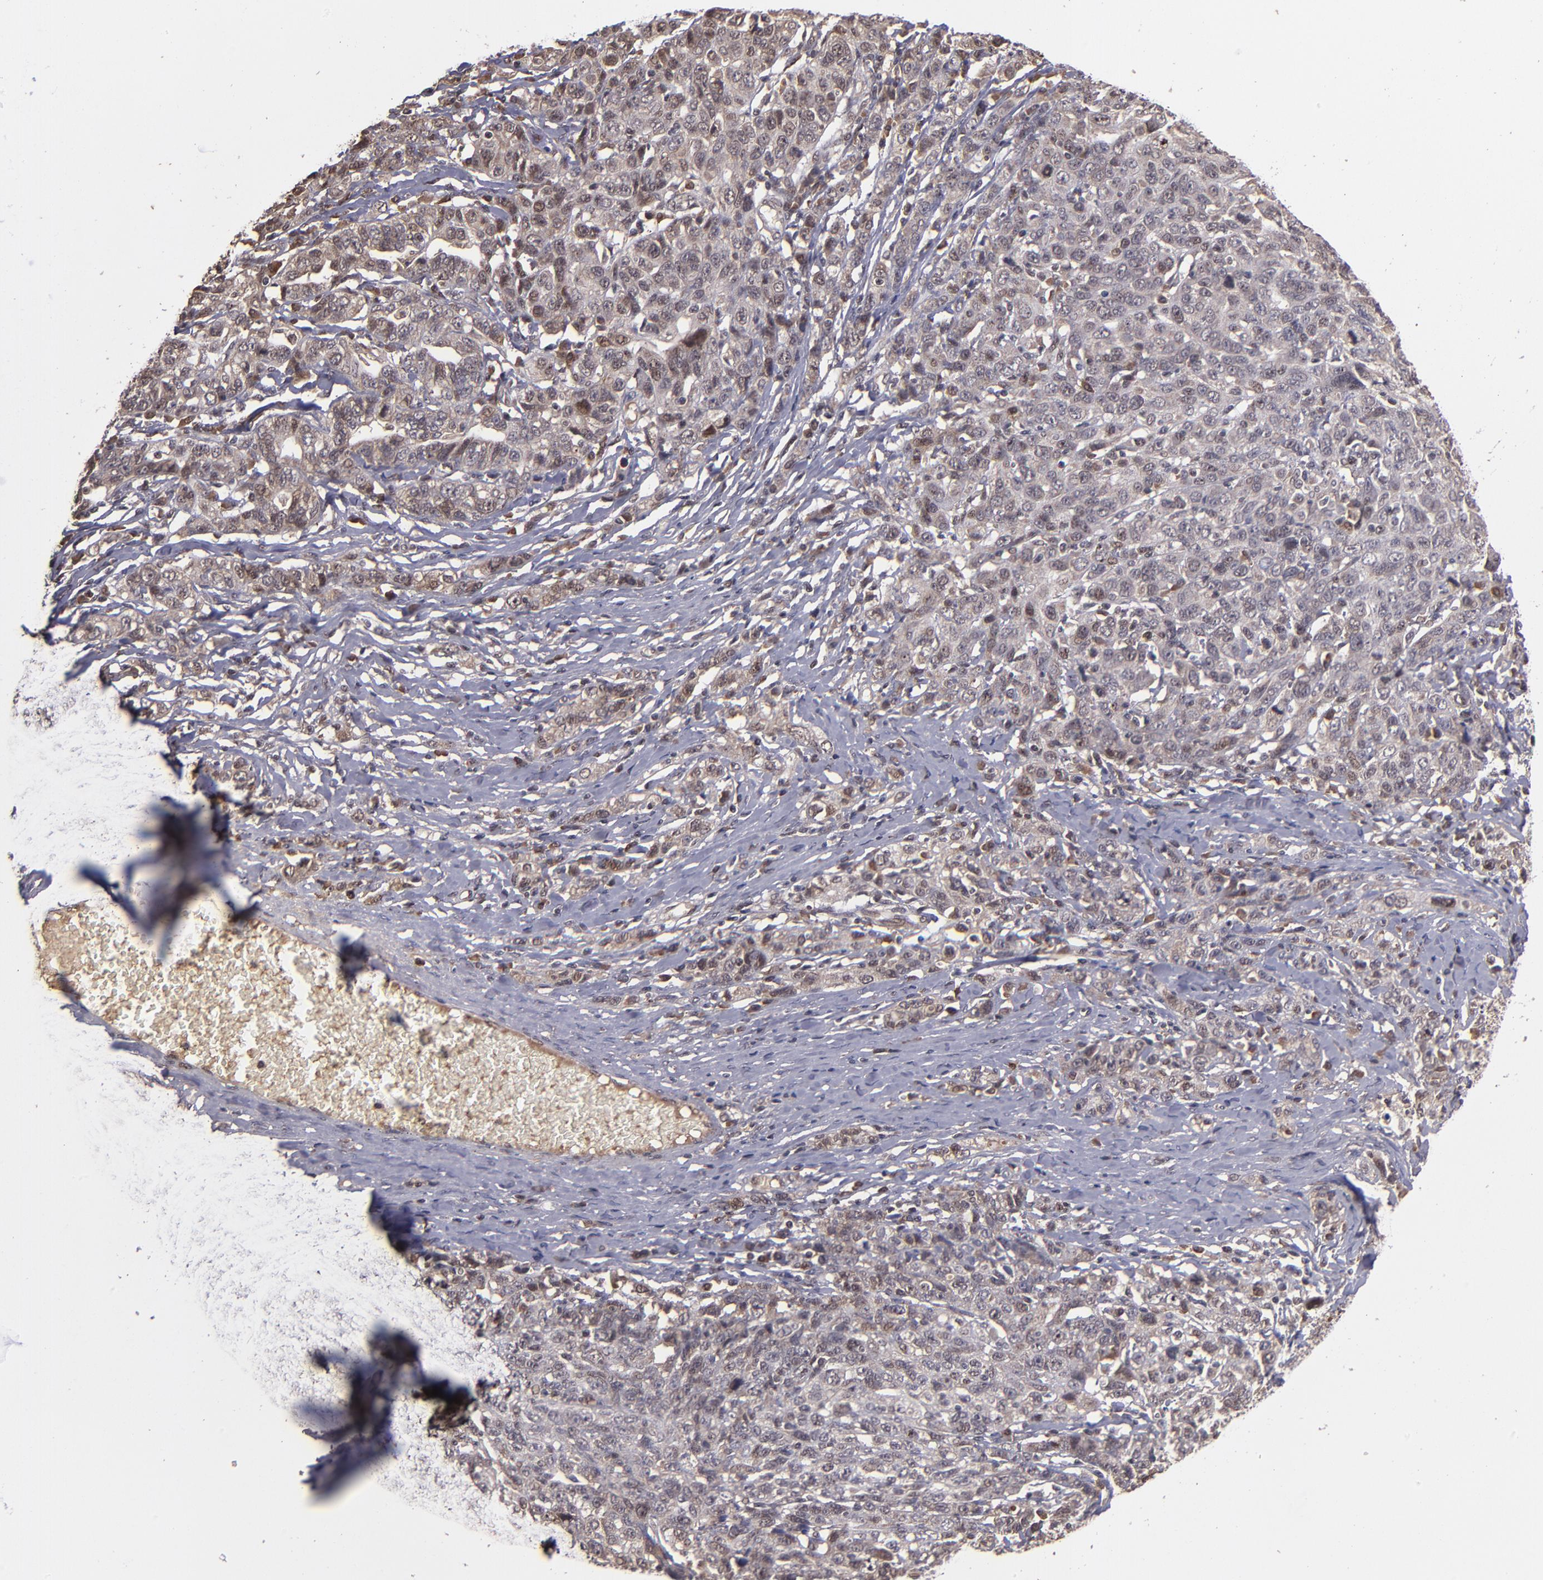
{"staining": {"intensity": "weak", "quantity": "25%-75%", "location": "nuclear"}, "tissue": "ovarian cancer", "cell_type": "Tumor cells", "image_type": "cancer", "snomed": [{"axis": "morphology", "description": "Cystadenocarcinoma, serous, NOS"}, {"axis": "topography", "description": "Ovary"}], "caption": "Tumor cells reveal low levels of weak nuclear expression in approximately 25%-75% of cells in ovarian cancer. Using DAB (3,3'-diaminobenzidine) (brown) and hematoxylin (blue) stains, captured at high magnification using brightfield microscopy.", "gene": "ABHD12B", "patient": {"sex": "female", "age": 71}}